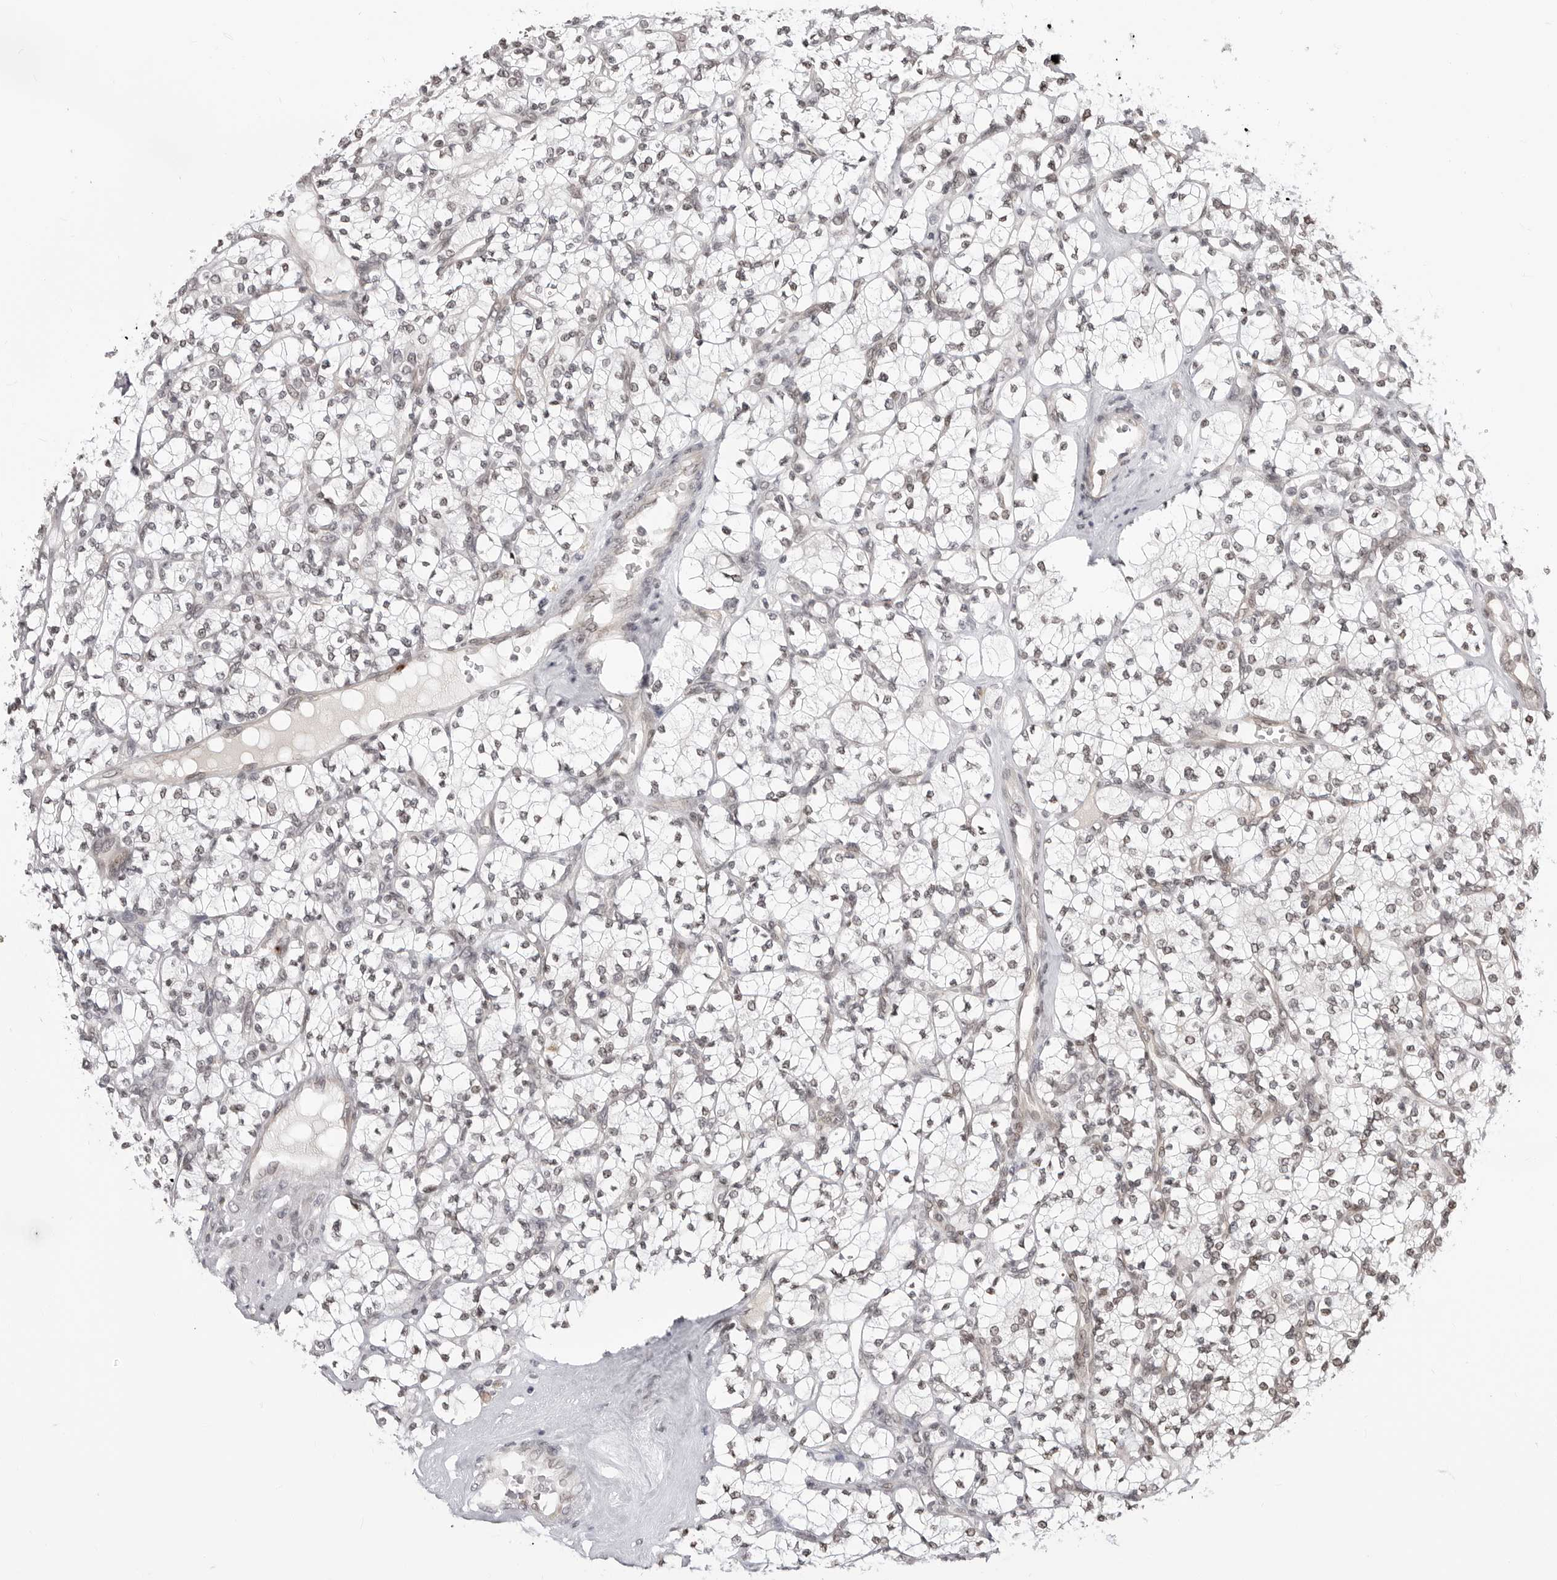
{"staining": {"intensity": "weak", "quantity": "25%-75%", "location": "nuclear"}, "tissue": "renal cancer", "cell_type": "Tumor cells", "image_type": "cancer", "snomed": [{"axis": "morphology", "description": "Adenocarcinoma, NOS"}, {"axis": "topography", "description": "Kidney"}], "caption": "Protein staining of renal cancer tissue displays weak nuclear expression in about 25%-75% of tumor cells. The protein is stained brown, and the nuclei are stained in blue (DAB (3,3'-diaminobenzidine) IHC with brightfield microscopy, high magnification).", "gene": "C8orf33", "patient": {"sex": "male", "age": 77}}